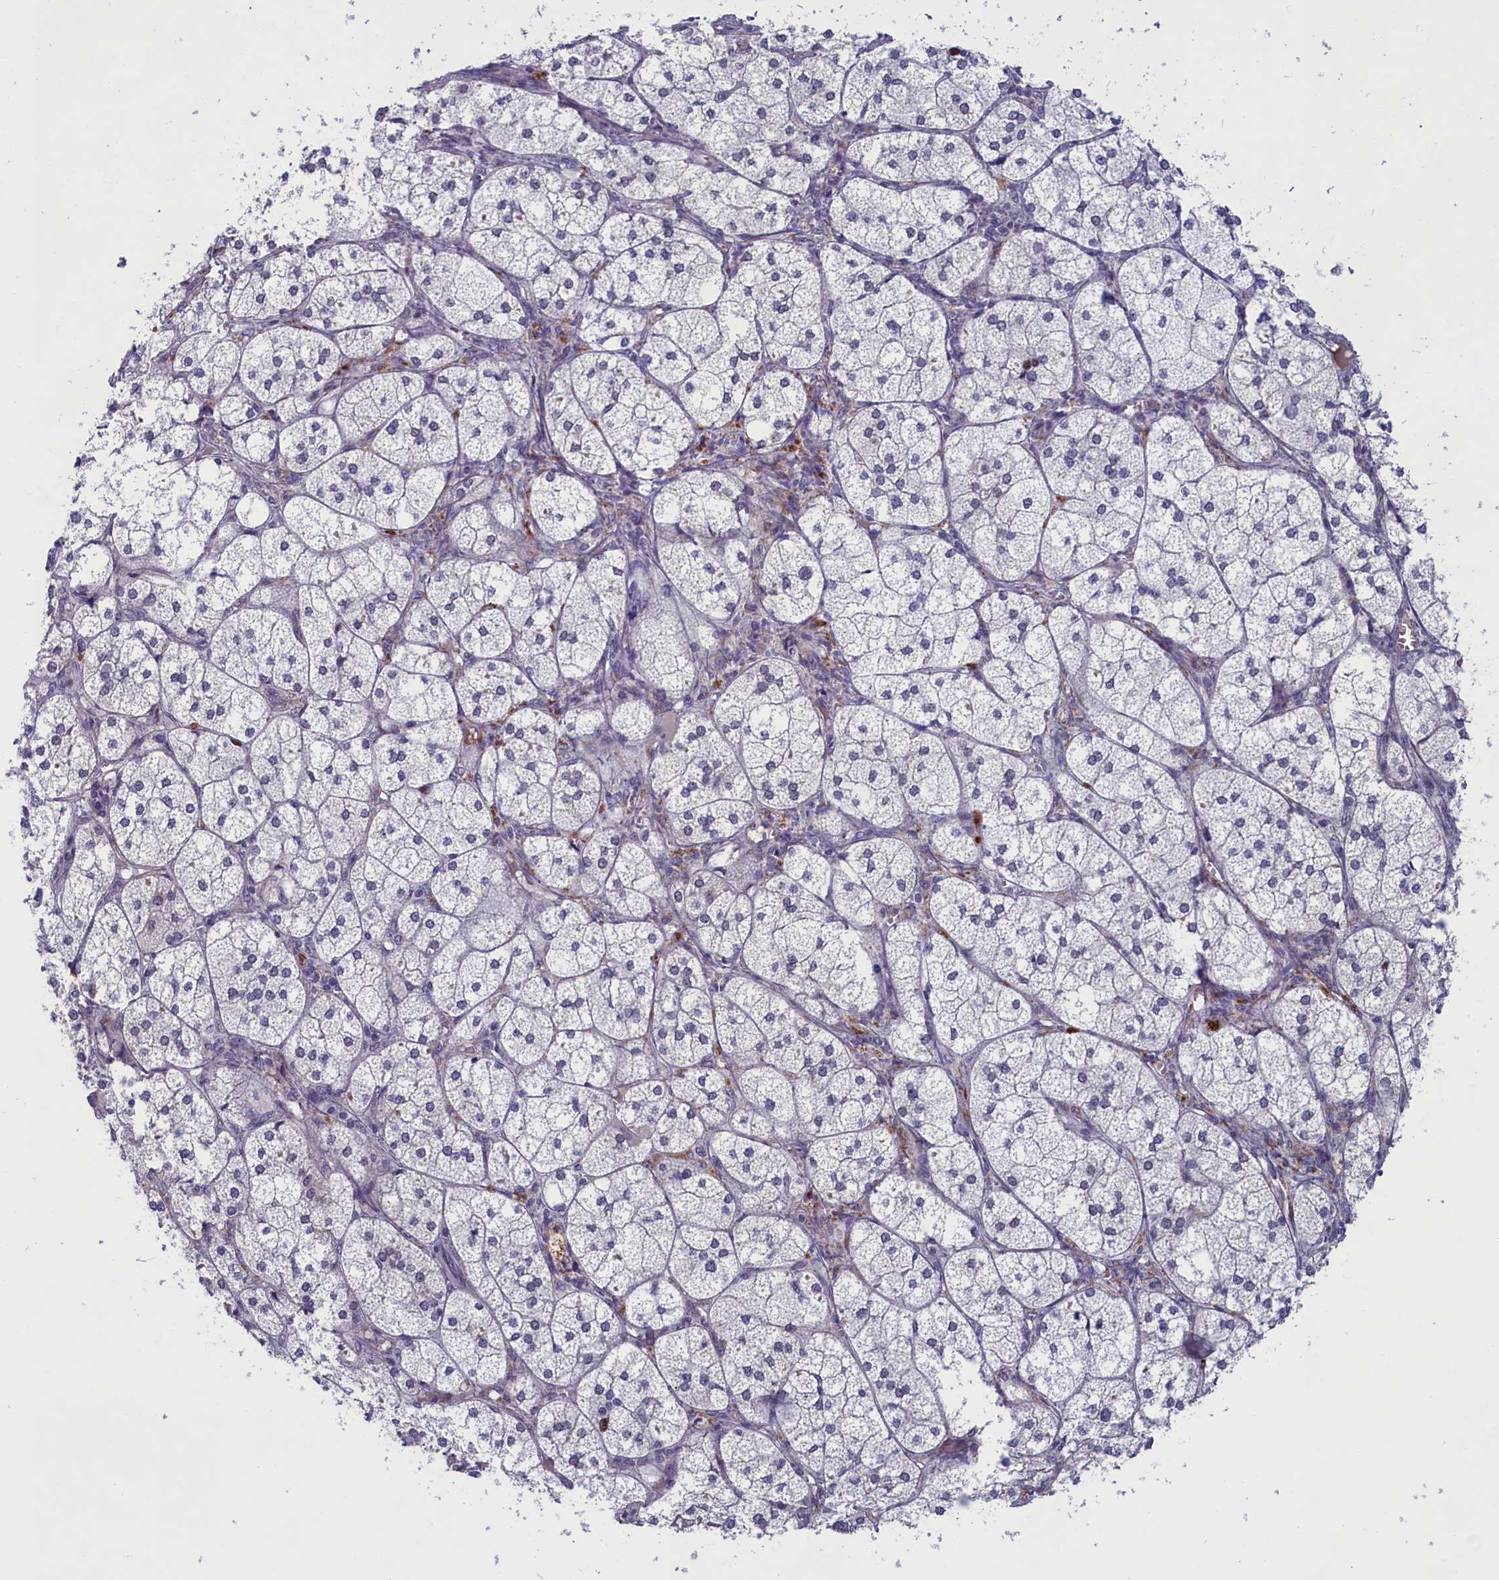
{"staining": {"intensity": "moderate", "quantity": "25%-75%", "location": "cytoplasmic/membranous,nuclear"}, "tissue": "adrenal gland", "cell_type": "Glandular cells", "image_type": "normal", "snomed": [{"axis": "morphology", "description": "Normal tissue, NOS"}, {"axis": "topography", "description": "Adrenal gland"}], "caption": "This histopathology image reveals IHC staining of unremarkable human adrenal gland, with medium moderate cytoplasmic/membranous,nuclear staining in about 25%-75% of glandular cells.", "gene": "LIG1", "patient": {"sex": "female", "age": 61}}